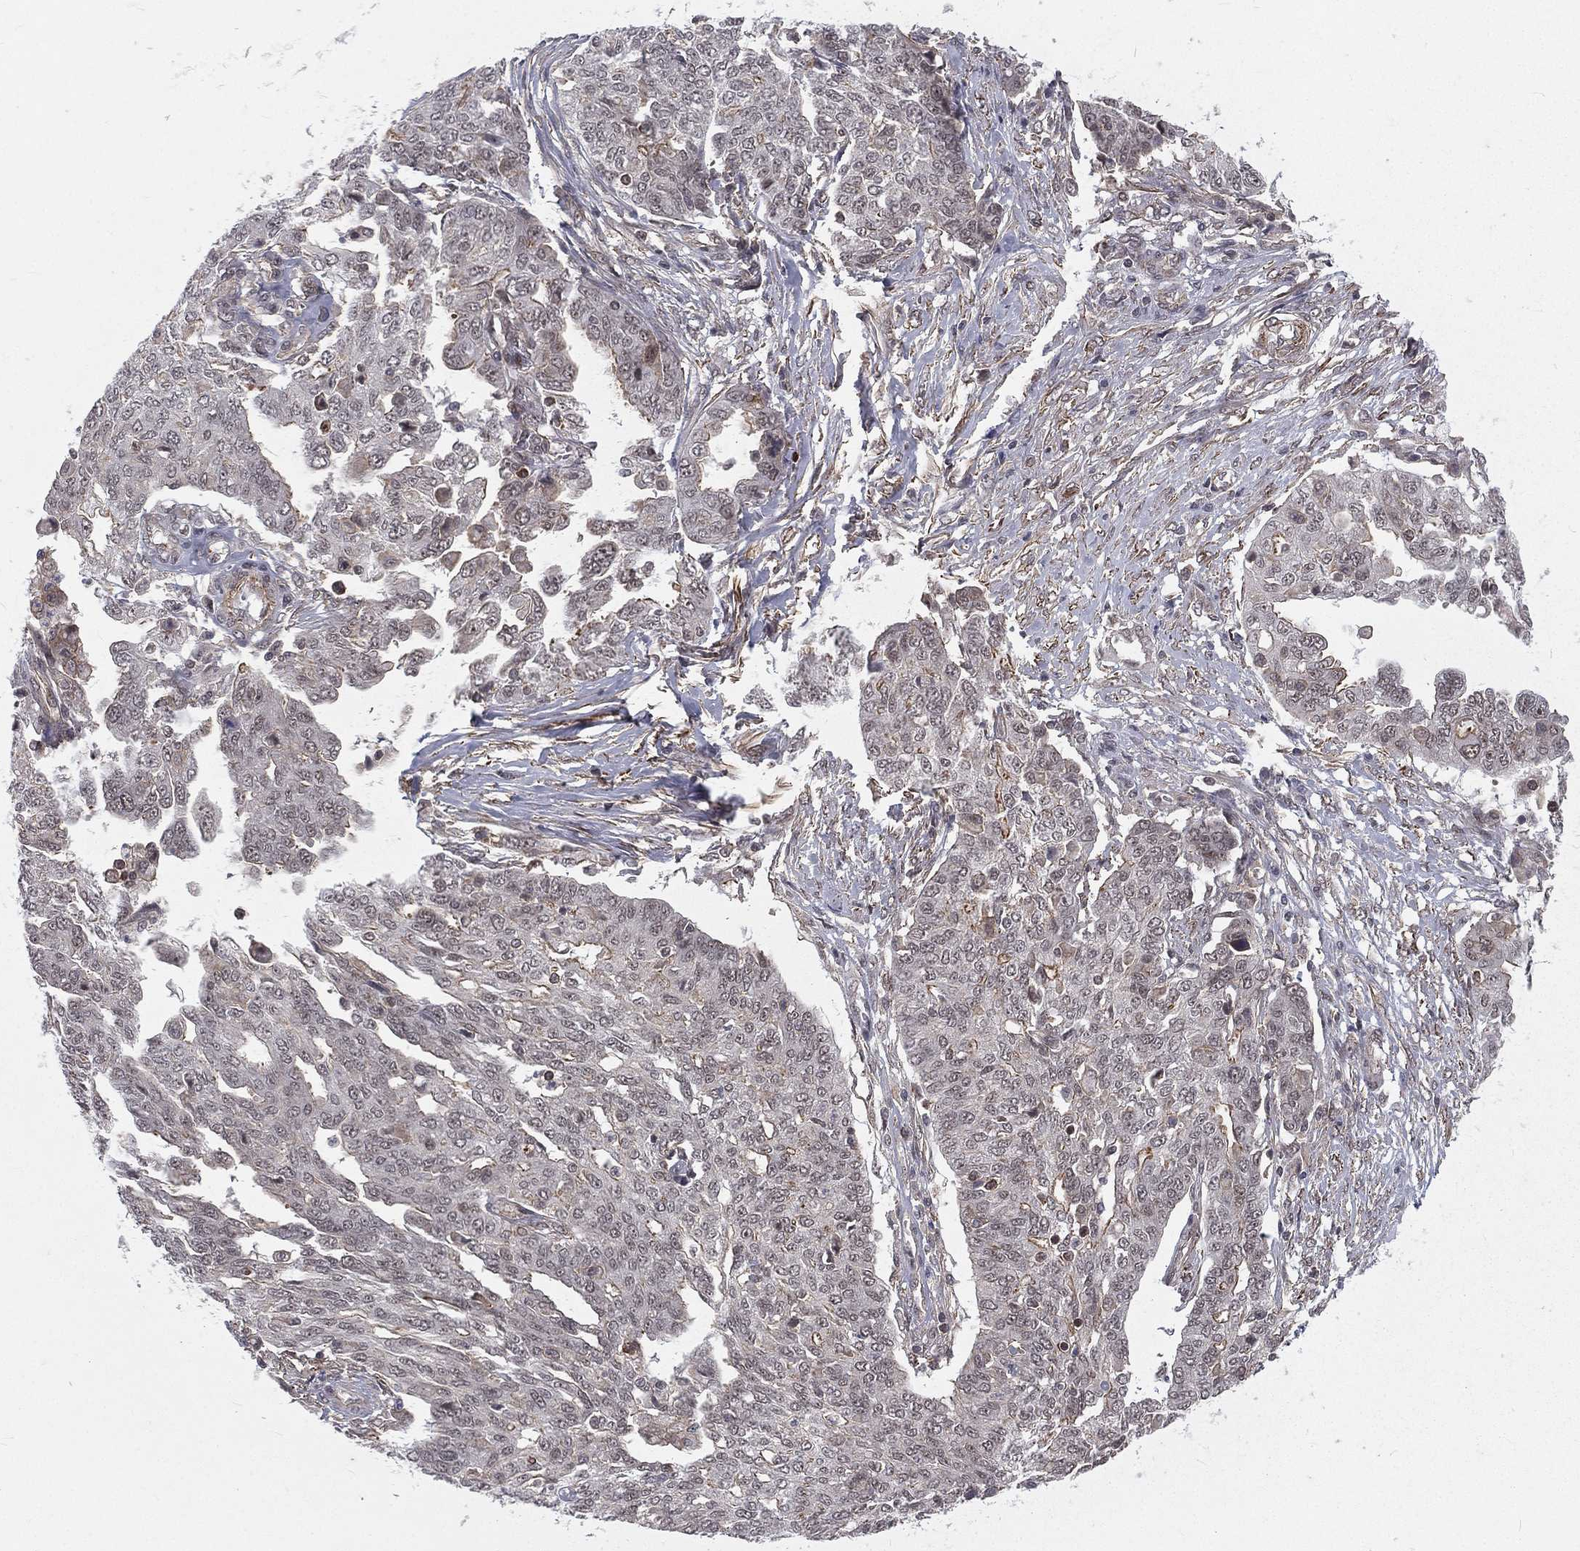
{"staining": {"intensity": "negative", "quantity": "none", "location": "none"}, "tissue": "ovarian cancer", "cell_type": "Tumor cells", "image_type": "cancer", "snomed": [{"axis": "morphology", "description": "Cystadenocarcinoma, serous, NOS"}, {"axis": "topography", "description": "Ovary"}], "caption": "High power microscopy micrograph of an immunohistochemistry (IHC) photomicrograph of serous cystadenocarcinoma (ovarian), revealing no significant expression in tumor cells.", "gene": "MORC2", "patient": {"sex": "female", "age": 67}}